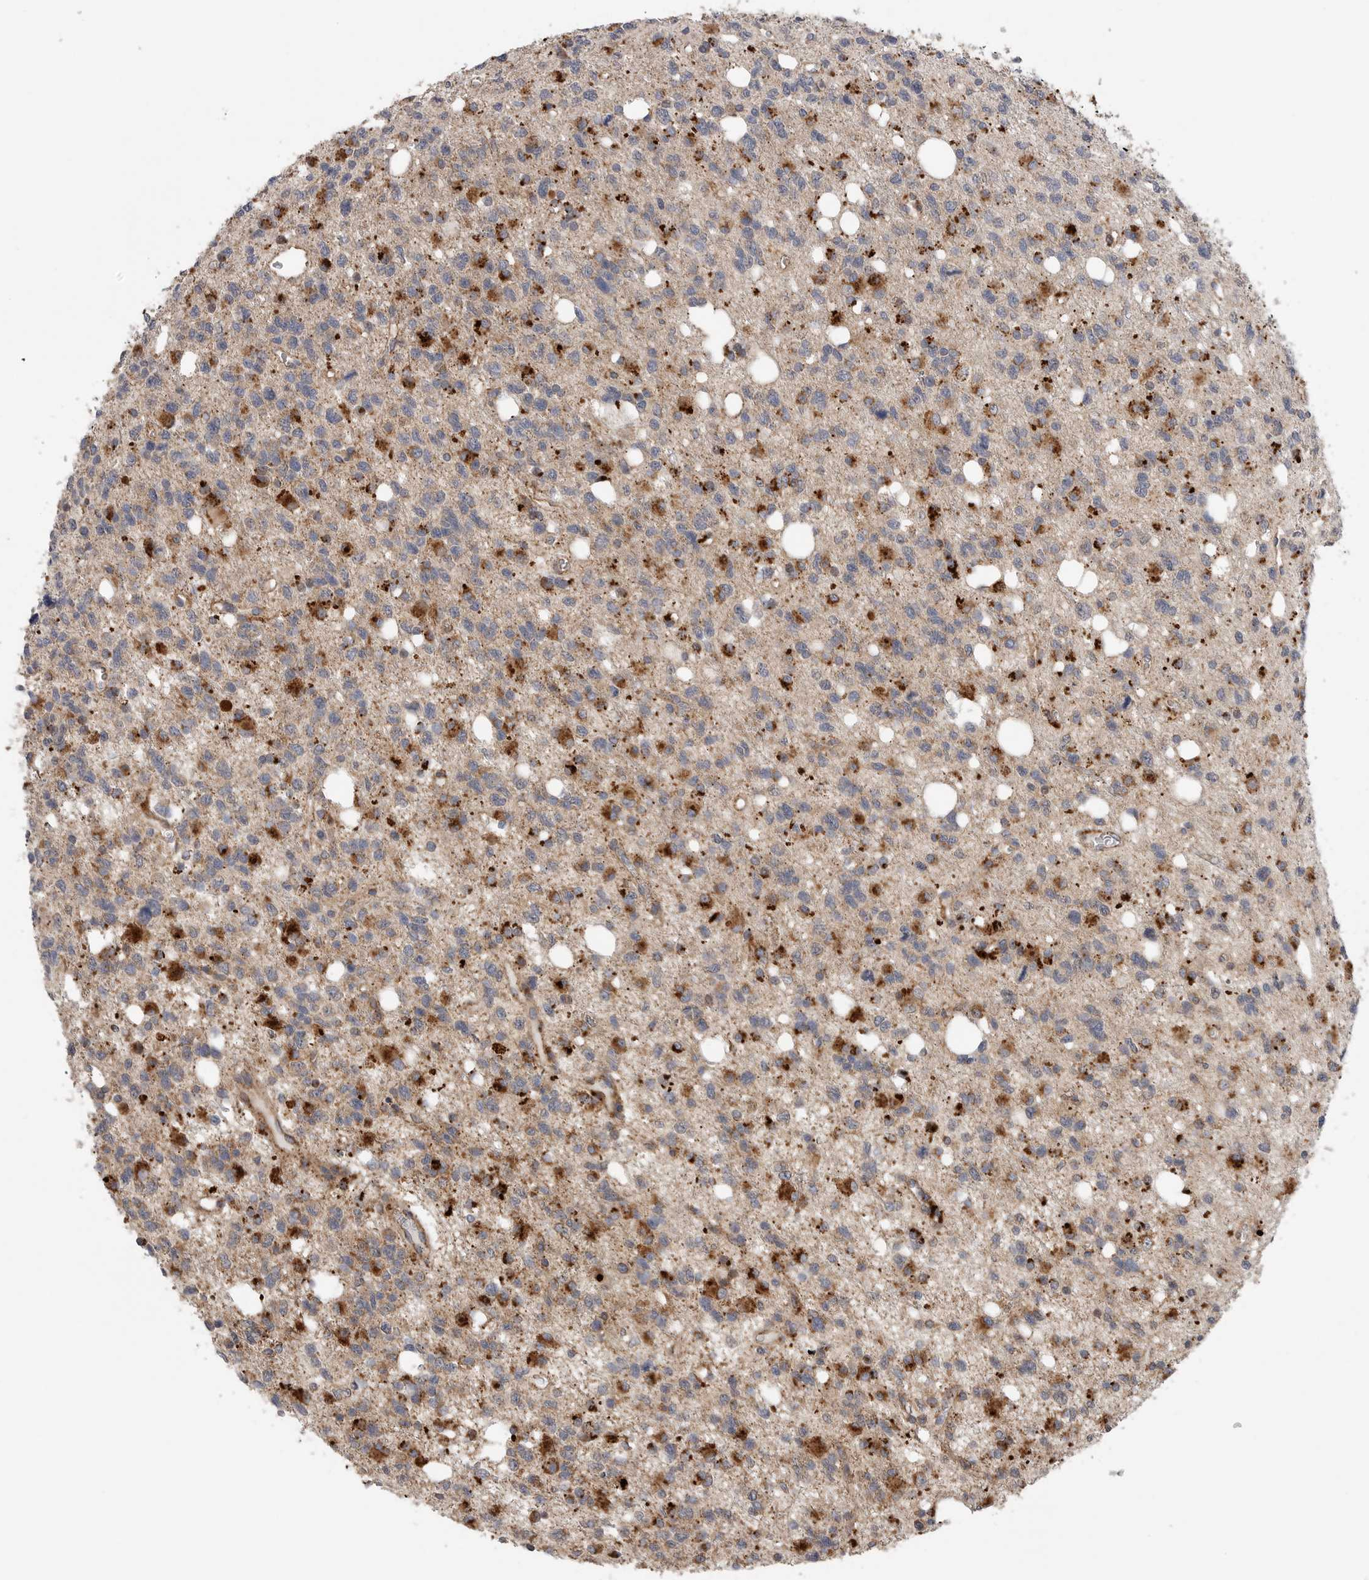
{"staining": {"intensity": "moderate", "quantity": "25%-75%", "location": "cytoplasmic/membranous"}, "tissue": "glioma", "cell_type": "Tumor cells", "image_type": "cancer", "snomed": [{"axis": "morphology", "description": "Glioma, malignant, High grade"}, {"axis": "topography", "description": "Brain"}], "caption": "This is a histology image of immunohistochemistry (IHC) staining of glioma, which shows moderate expression in the cytoplasmic/membranous of tumor cells.", "gene": "GALNS", "patient": {"sex": "female", "age": 62}}